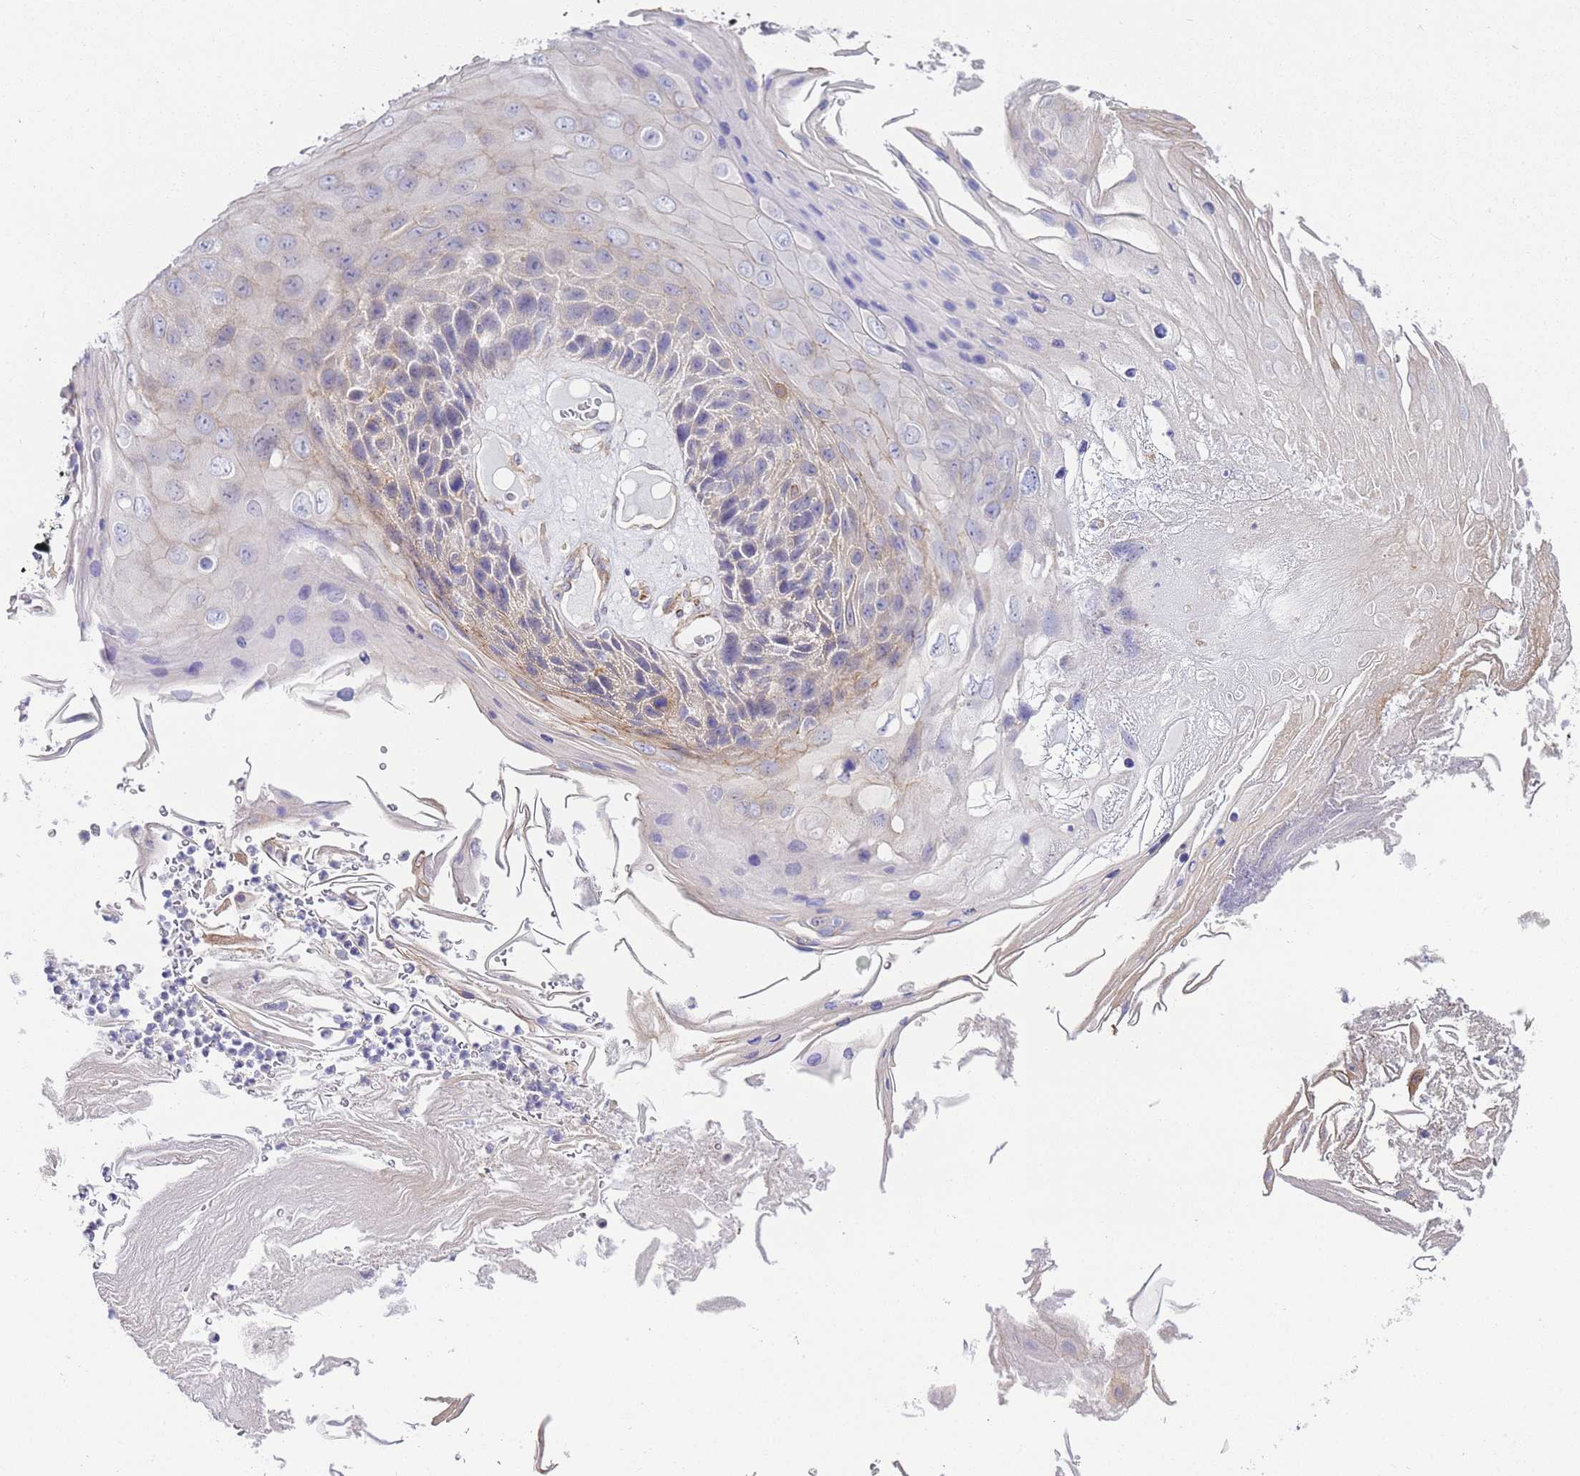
{"staining": {"intensity": "weak", "quantity": "25%-75%", "location": "cytoplasmic/membranous"}, "tissue": "skin cancer", "cell_type": "Tumor cells", "image_type": "cancer", "snomed": [{"axis": "morphology", "description": "Squamous cell carcinoma, NOS"}, {"axis": "topography", "description": "Skin"}], "caption": "Brown immunohistochemical staining in human skin squamous cell carcinoma shows weak cytoplasmic/membranous positivity in approximately 25%-75% of tumor cells. (DAB (3,3'-diaminobenzidine) IHC with brightfield microscopy, high magnification).", "gene": "PDCD7", "patient": {"sex": "female", "age": 88}}